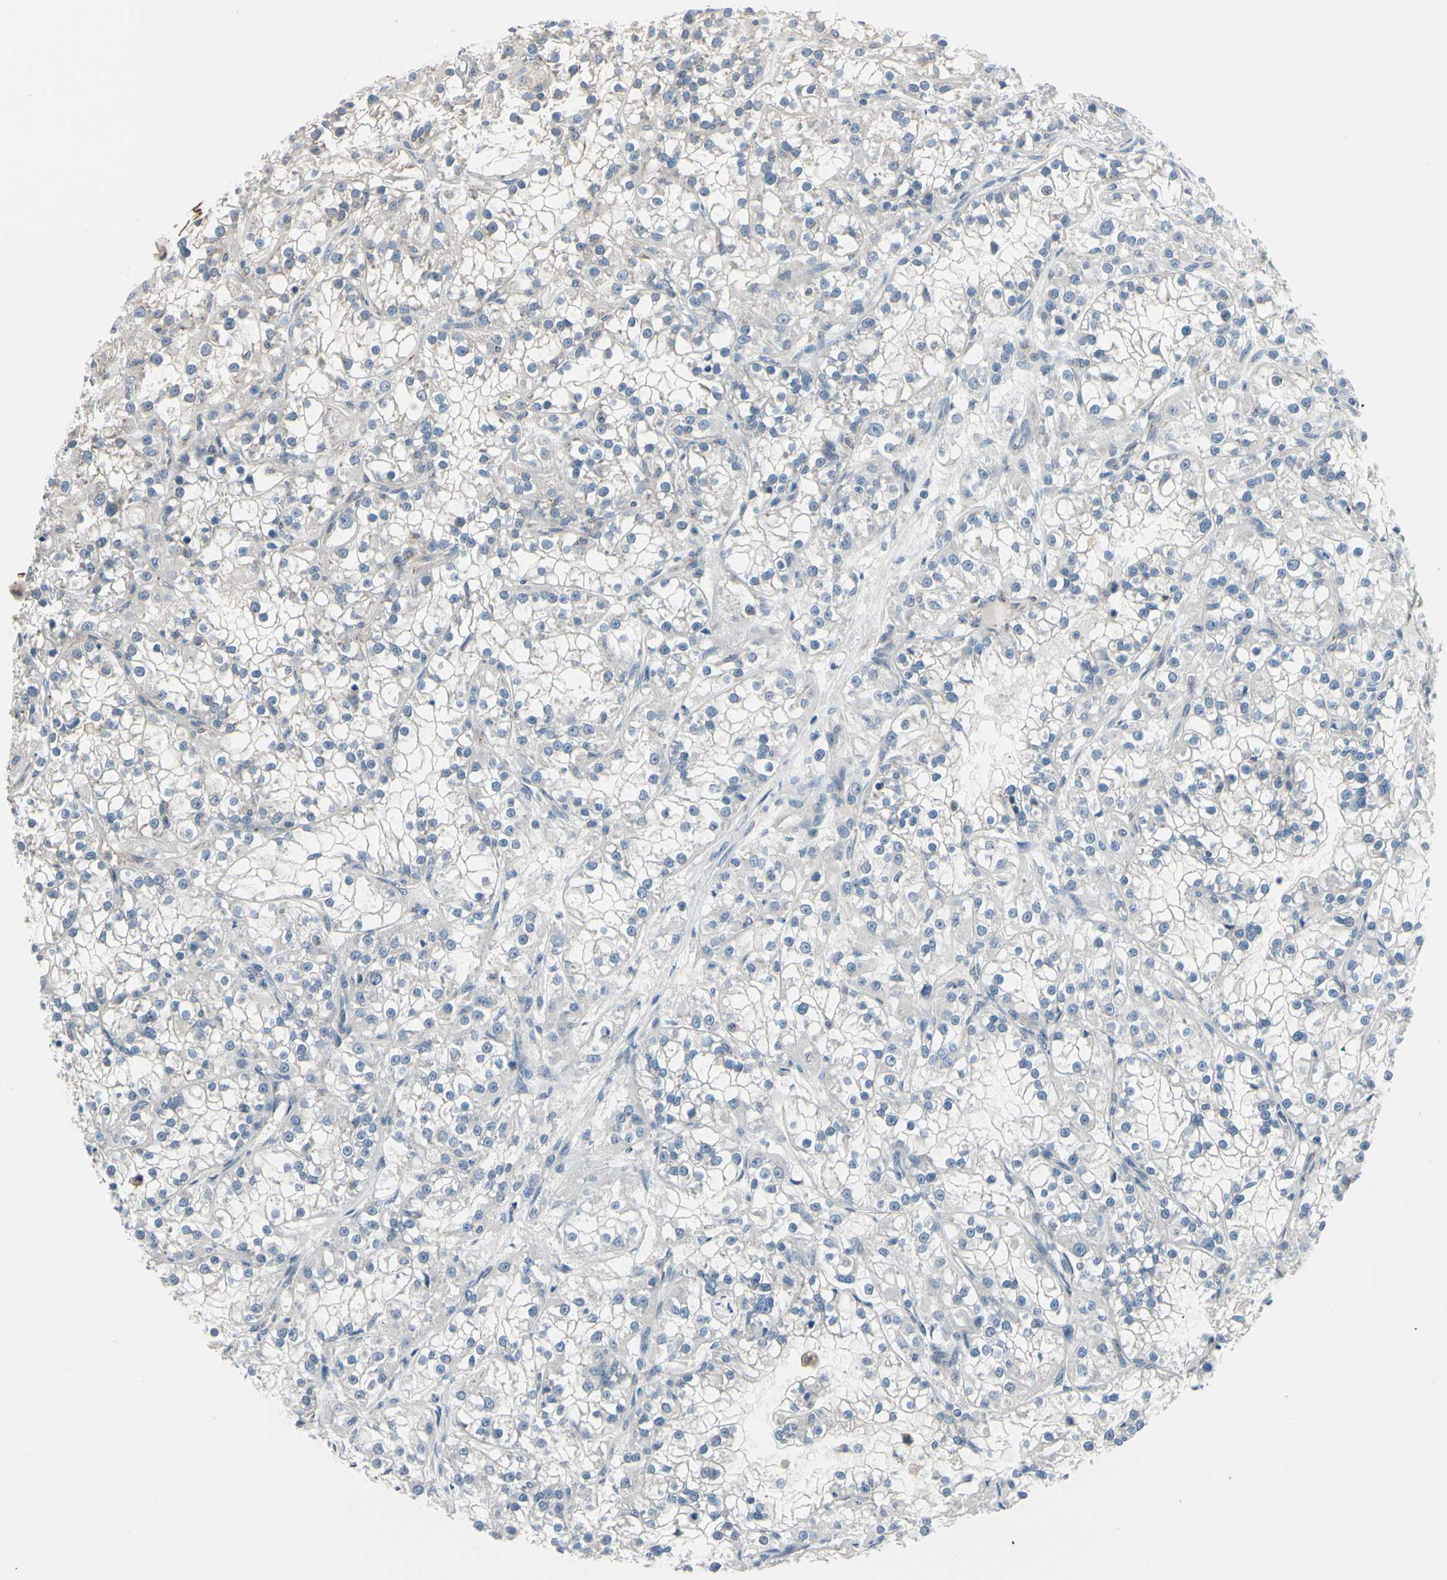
{"staining": {"intensity": "negative", "quantity": "none", "location": "none"}, "tissue": "renal cancer", "cell_type": "Tumor cells", "image_type": "cancer", "snomed": [{"axis": "morphology", "description": "Adenocarcinoma, NOS"}, {"axis": "topography", "description": "Kidney"}], "caption": "This is a histopathology image of immunohistochemistry staining of adenocarcinoma (renal), which shows no staining in tumor cells.", "gene": "PRKAR2B", "patient": {"sex": "female", "age": 52}}